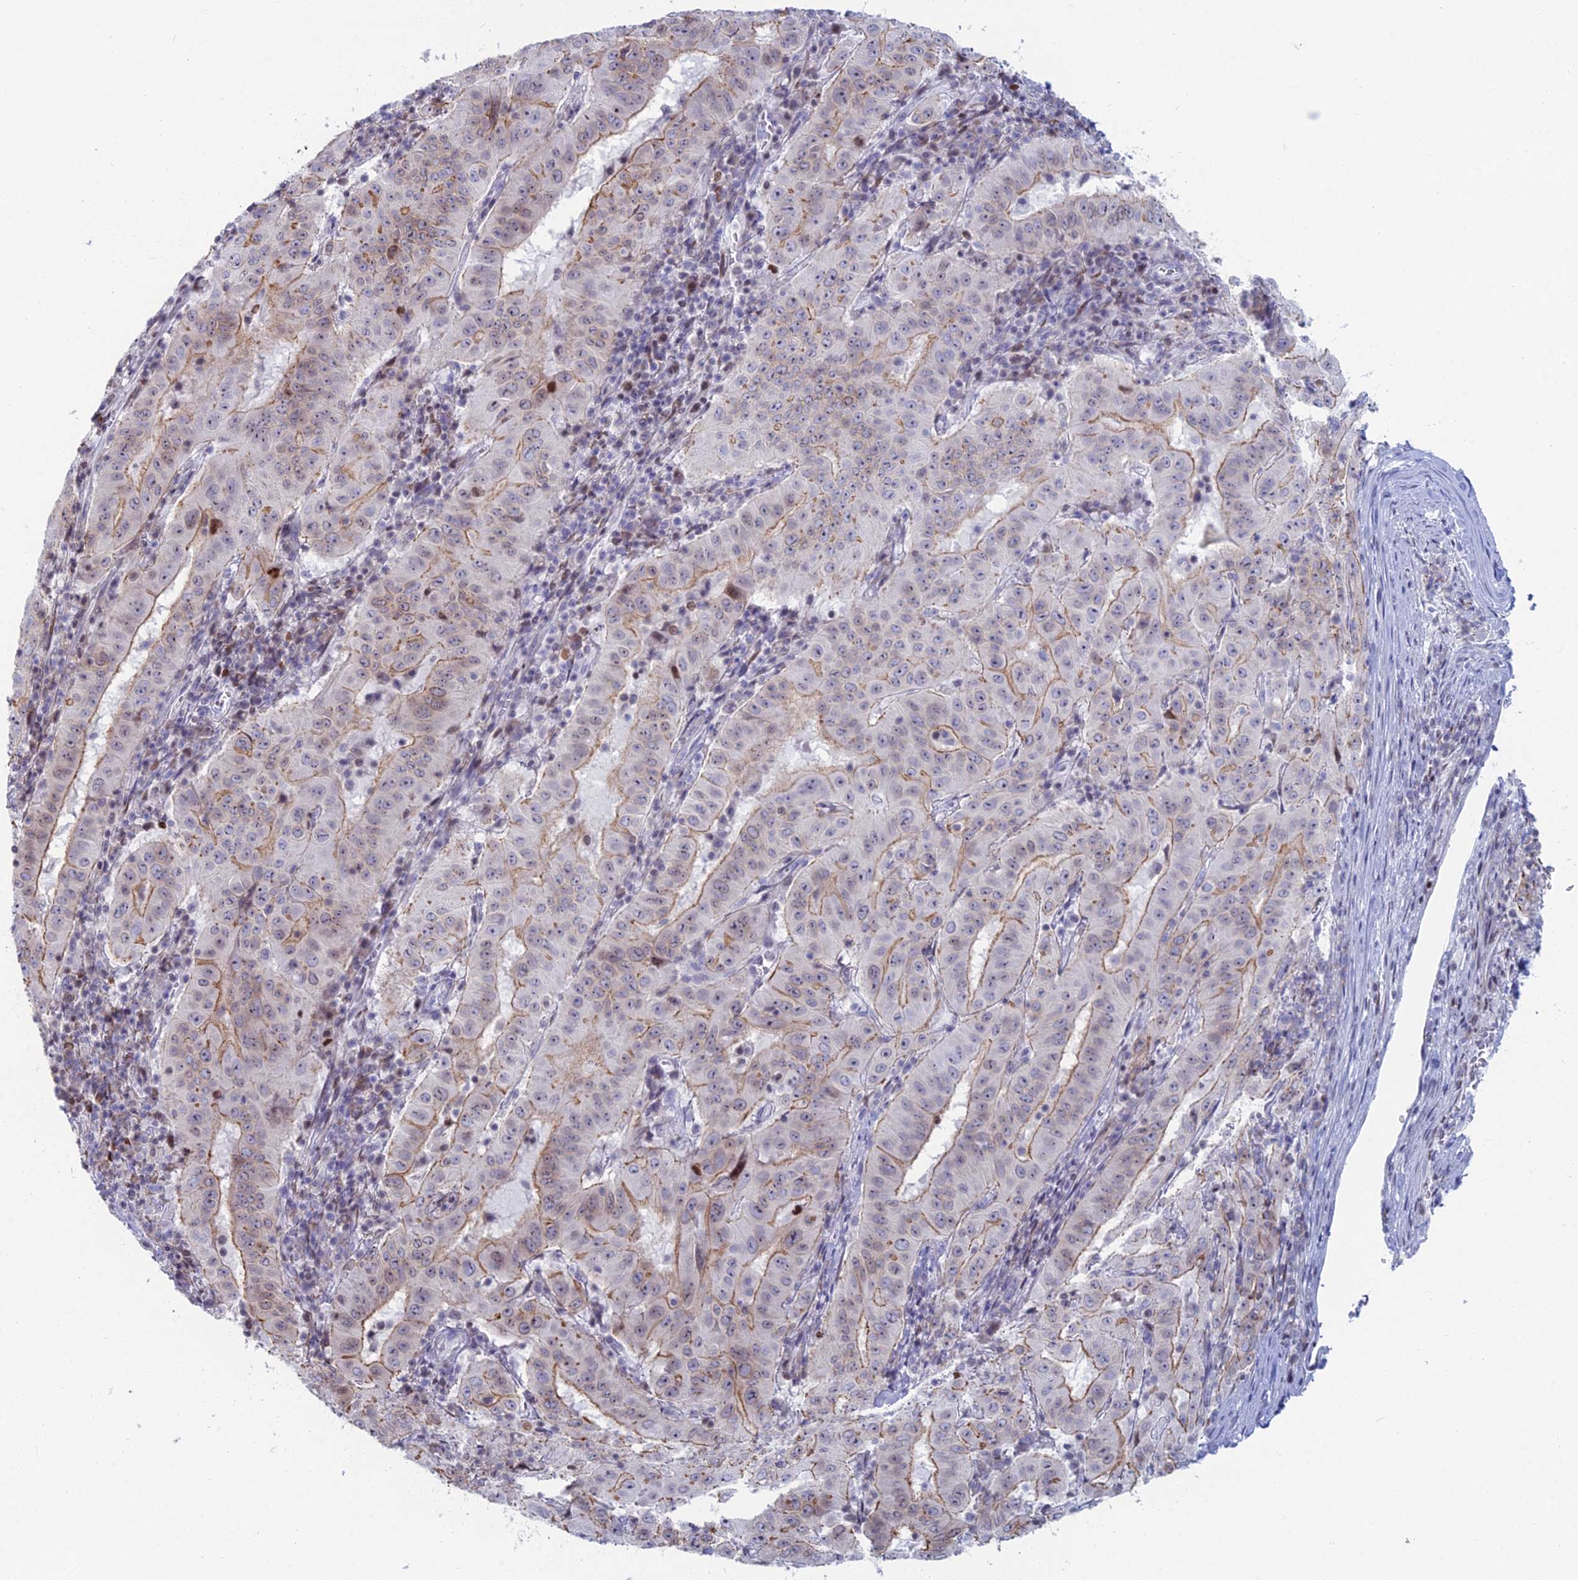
{"staining": {"intensity": "moderate", "quantity": "25%-75%", "location": "cytoplasmic/membranous"}, "tissue": "pancreatic cancer", "cell_type": "Tumor cells", "image_type": "cancer", "snomed": [{"axis": "morphology", "description": "Adenocarcinoma, NOS"}, {"axis": "topography", "description": "Pancreas"}], "caption": "Pancreatic cancer (adenocarcinoma) tissue exhibits moderate cytoplasmic/membranous expression in about 25%-75% of tumor cells", "gene": "CERS6", "patient": {"sex": "male", "age": 63}}